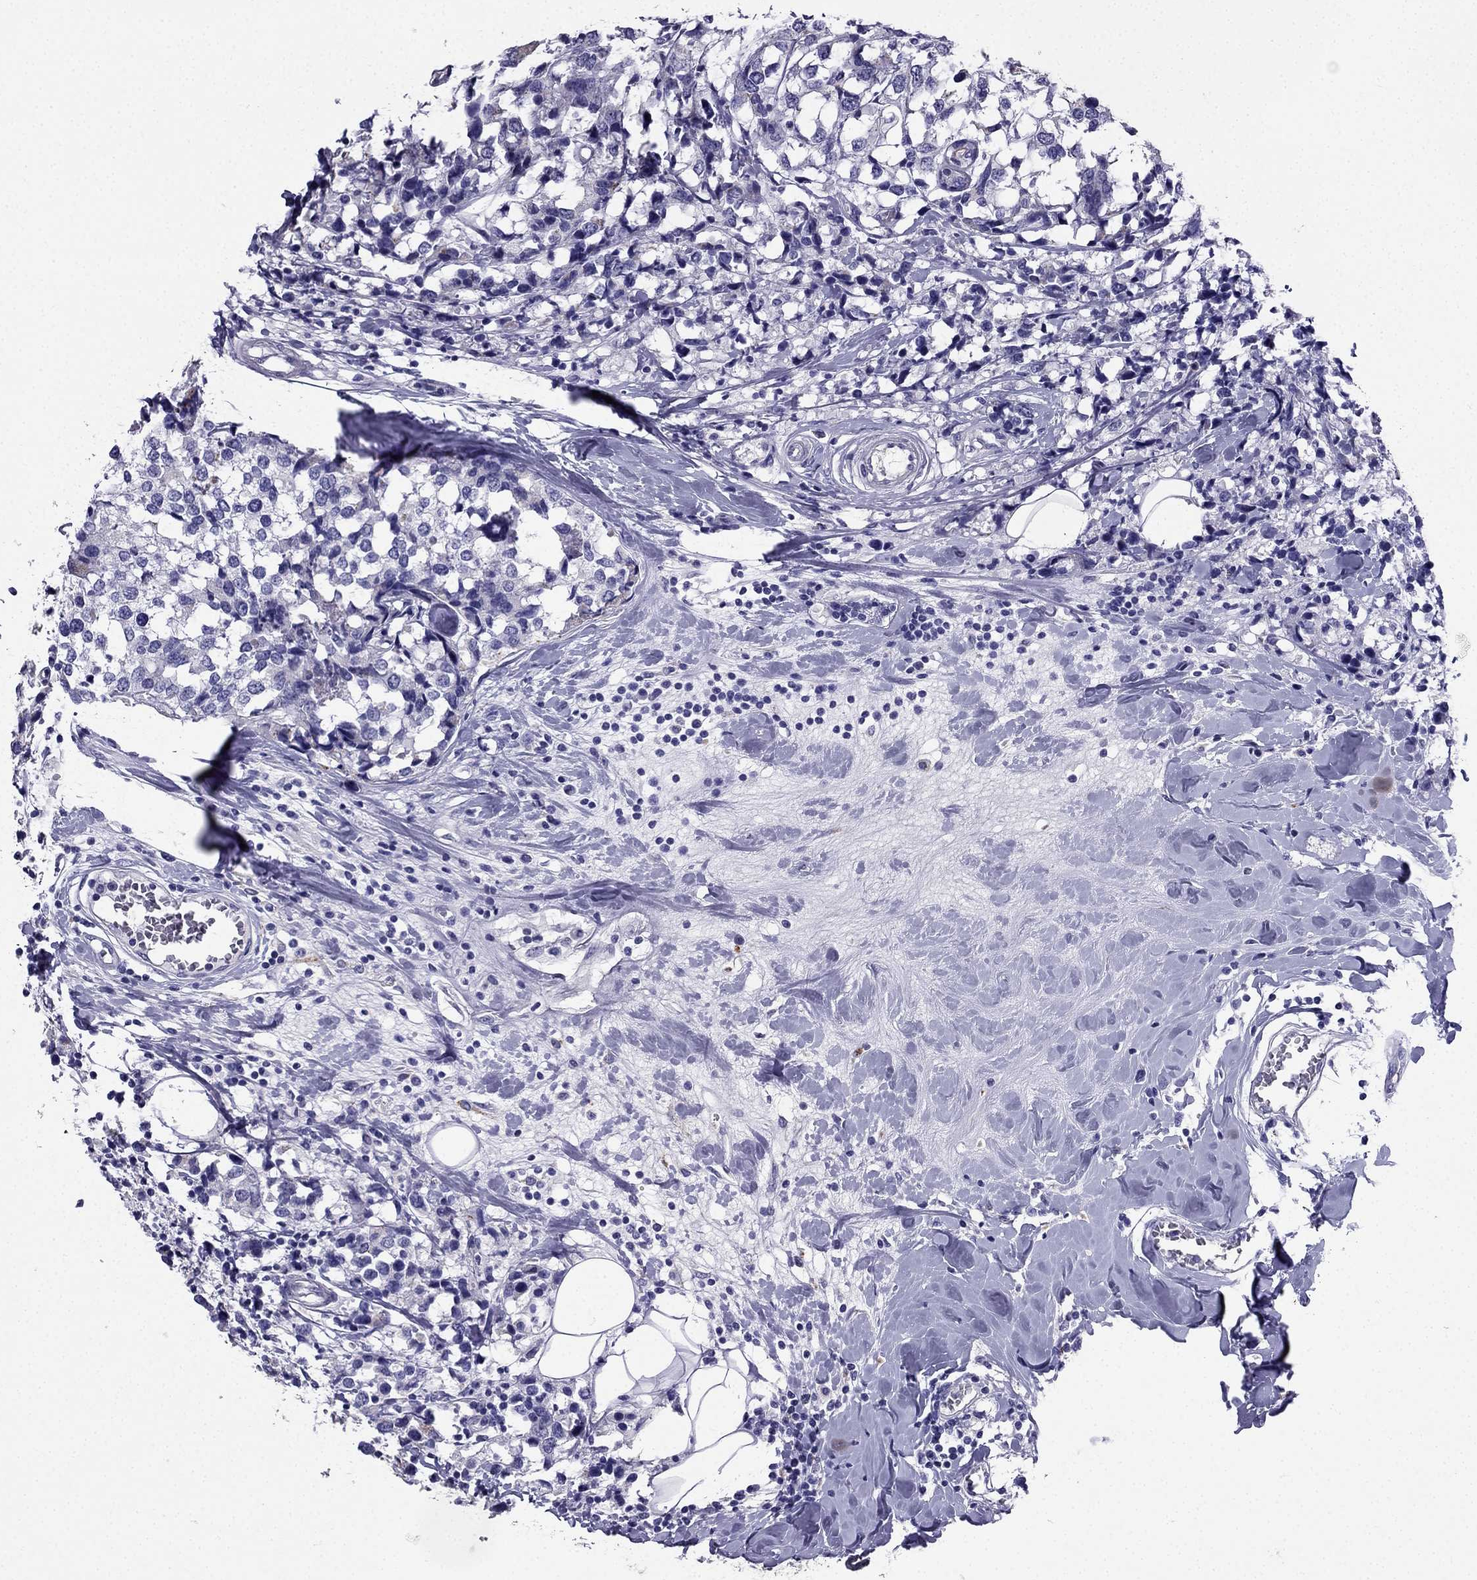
{"staining": {"intensity": "negative", "quantity": "none", "location": "none"}, "tissue": "breast cancer", "cell_type": "Tumor cells", "image_type": "cancer", "snomed": [{"axis": "morphology", "description": "Lobular carcinoma"}, {"axis": "topography", "description": "Breast"}], "caption": "Tumor cells show no significant protein positivity in breast cancer.", "gene": "PTH", "patient": {"sex": "female", "age": 59}}